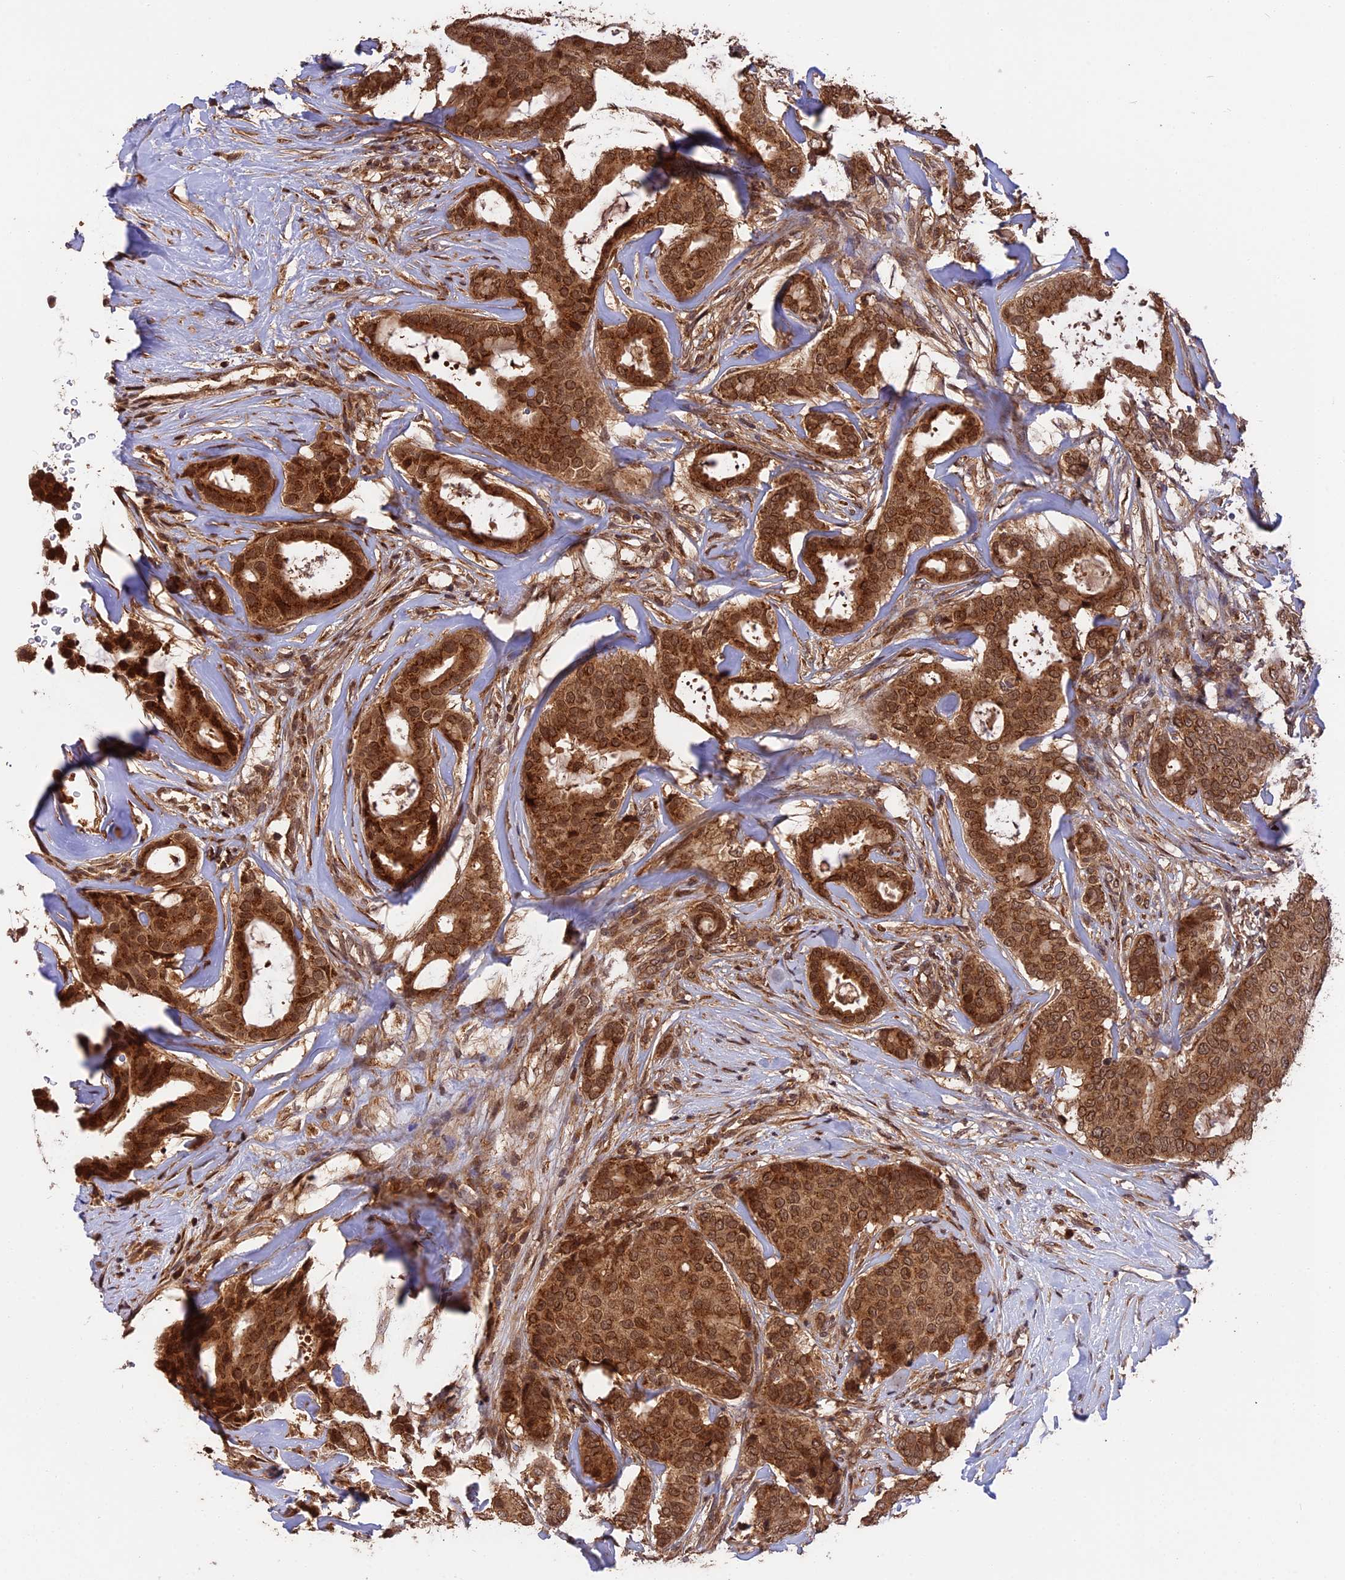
{"staining": {"intensity": "strong", "quantity": ">75%", "location": "cytoplasmic/membranous,nuclear"}, "tissue": "breast cancer", "cell_type": "Tumor cells", "image_type": "cancer", "snomed": [{"axis": "morphology", "description": "Duct carcinoma"}, {"axis": "topography", "description": "Breast"}], "caption": "Protein analysis of breast cancer (infiltrating ductal carcinoma) tissue displays strong cytoplasmic/membranous and nuclear positivity in about >75% of tumor cells.", "gene": "ESCO1", "patient": {"sex": "female", "age": 75}}